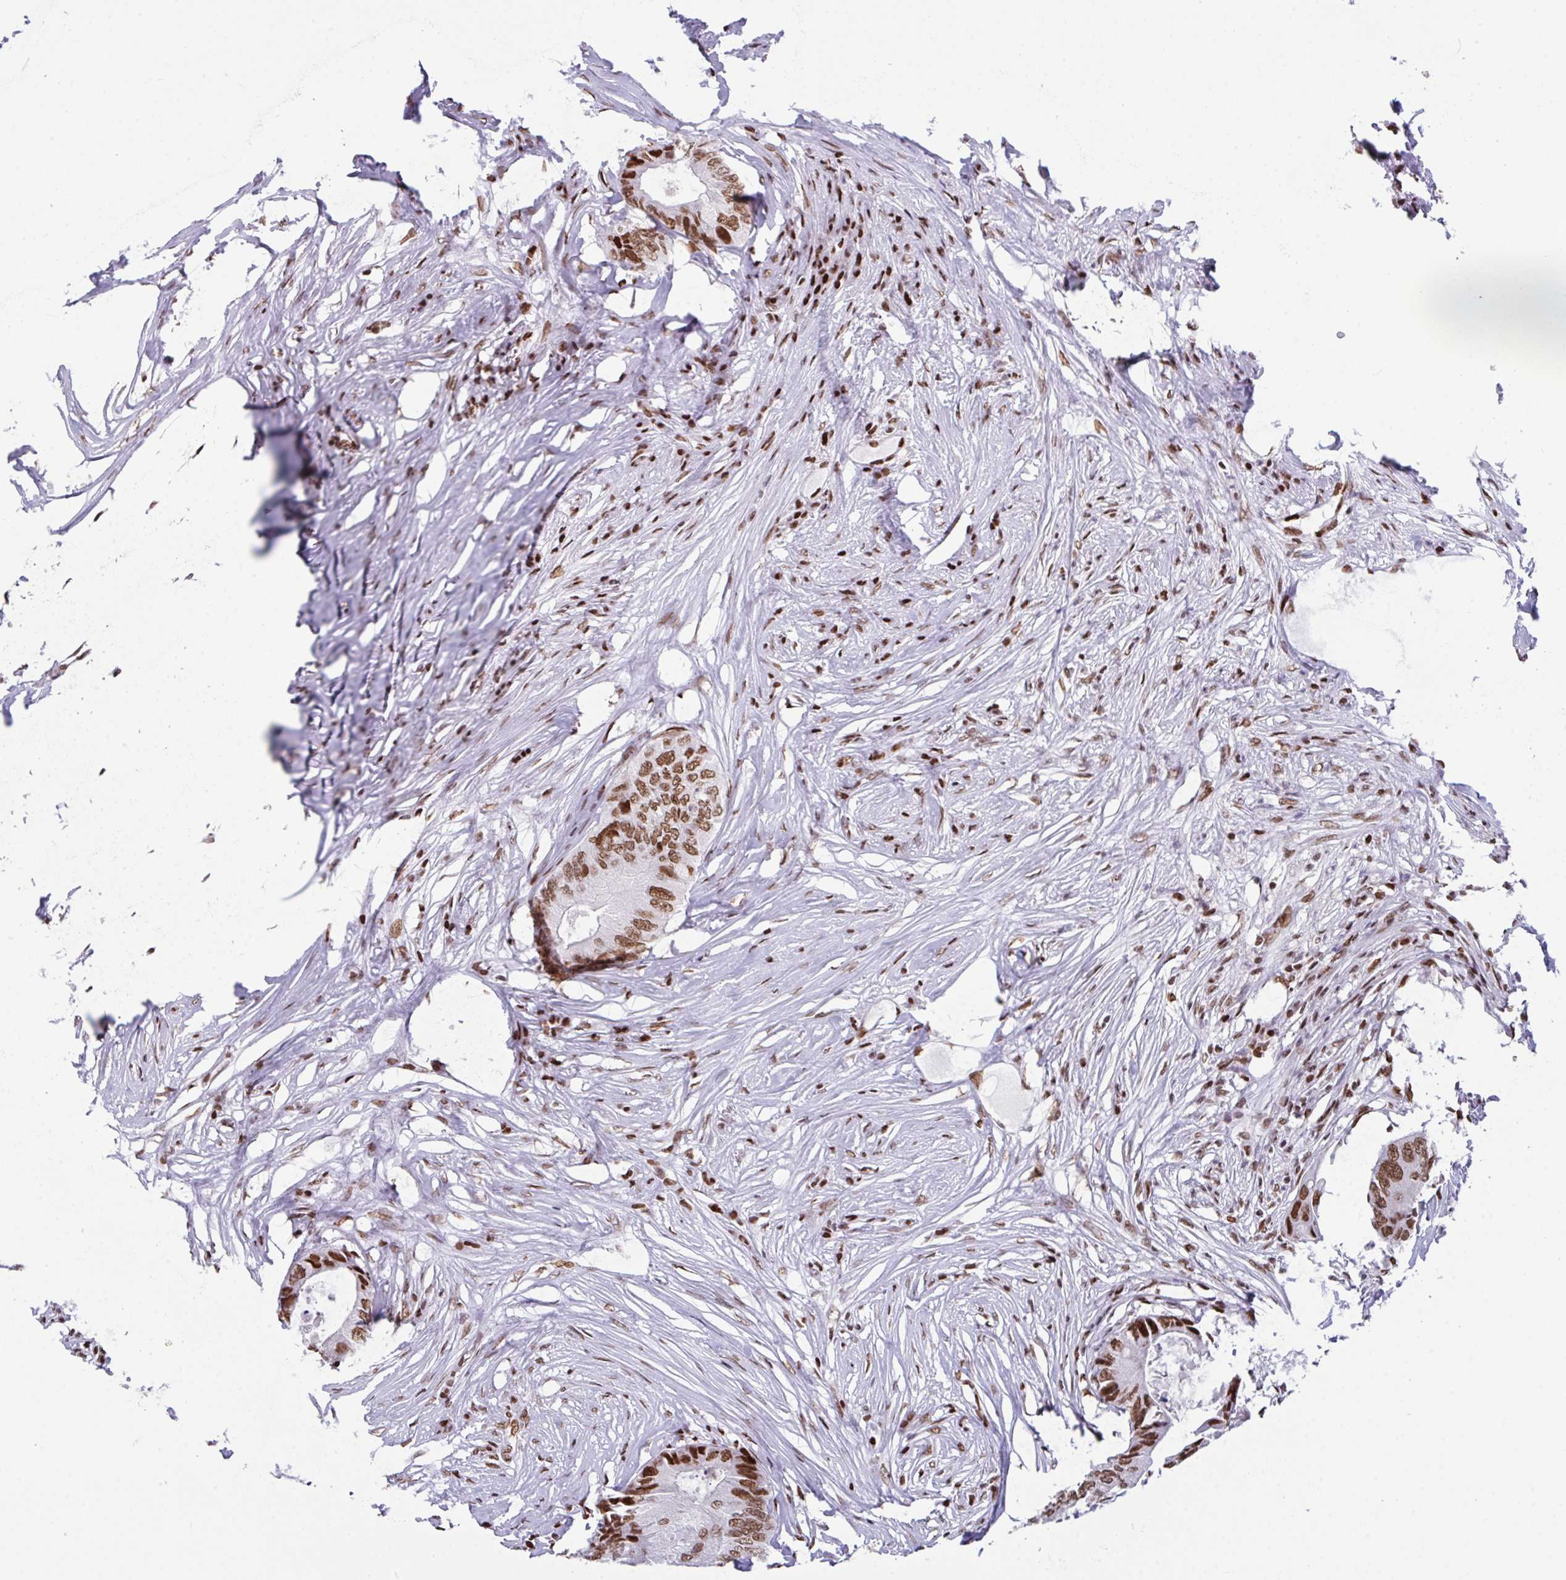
{"staining": {"intensity": "moderate", "quantity": ">75%", "location": "nuclear"}, "tissue": "colorectal cancer", "cell_type": "Tumor cells", "image_type": "cancer", "snomed": [{"axis": "morphology", "description": "Adenocarcinoma, NOS"}, {"axis": "topography", "description": "Colon"}], "caption": "This is an image of immunohistochemistry staining of colorectal cancer (adenocarcinoma), which shows moderate positivity in the nuclear of tumor cells.", "gene": "CLP1", "patient": {"sex": "male", "age": 71}}